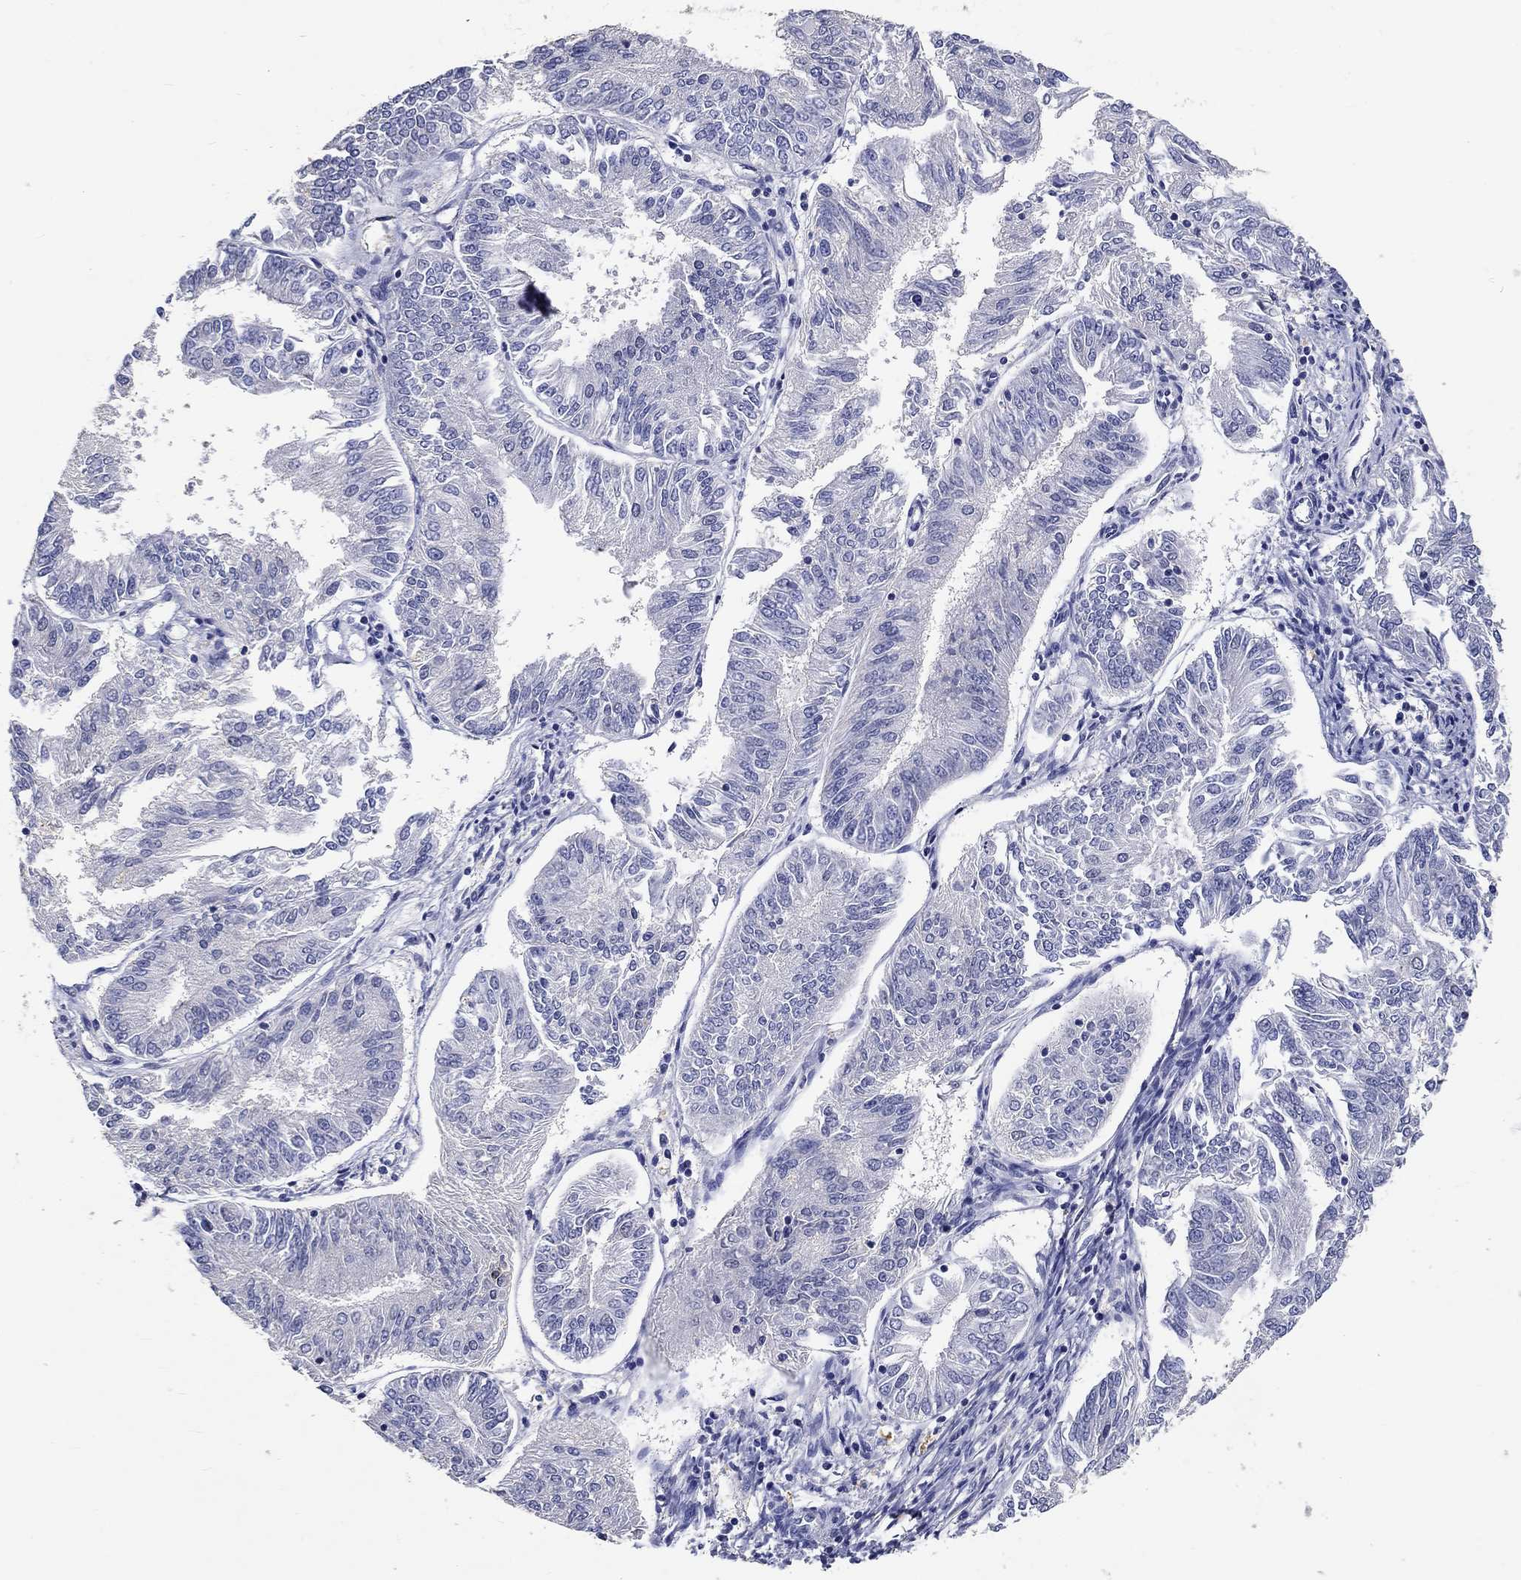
{"staining": {"intensity": "negative", "quantity": "none", "location": "none"}, "tissue": "endometrial cancer", "cell_type": "Tumor cells", "image_type": "cancer", "snomed": [{"axis": "morphology", "description": "Adenocarcinoma, NOS"}, {"axis": "topography", "description": "Endometrium"}], "caption": "Endometrial adenocarcinoma was stained to show a protein in brown. There is no significant staining in tumor cells. Brightfield microscopy of IHC stained with DAB (brown) and hematoxylin (blue), captured at high magnification.", "gene": "GRIN1", "patient": {"sex": "female", "age": 58}}